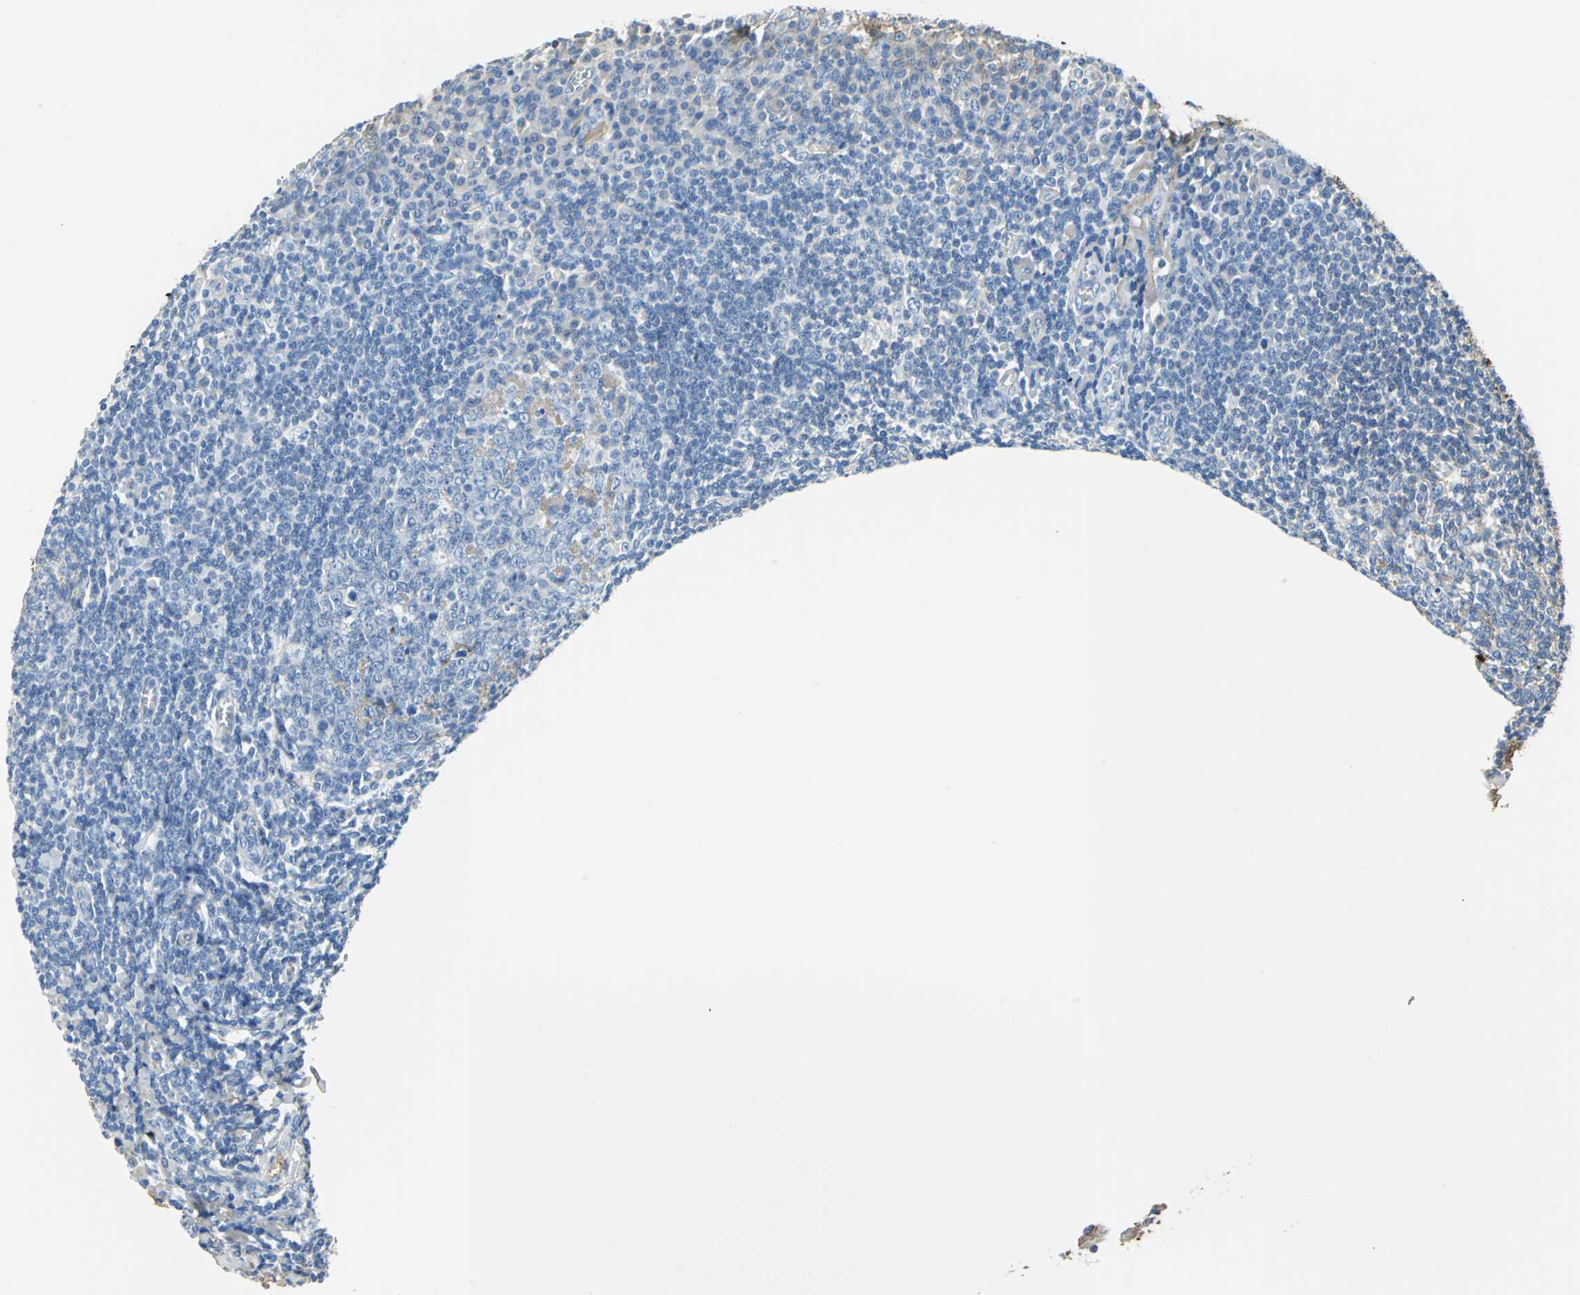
{"staining": {"intensity": "weak", "quantity": "25%-75%", "location": "cytoplasmic/membranous"}, "tissue": "tonsil", "cell_type": "Germinal center cells", "image_type": "normal", "snomed": [{"axis": "morphology", "description": "Normal tissue, NOS"}, {"axis": "topography", "description": "Tonsil"}], "caption": "A high-resolution photomicrograph shows immunohistochemistry (IHC) staining of unremarkable tonsil, which reveals weak cytoplasmic/membranous positivity in about 25%-75% of germinal center cells. (DAB IHC, brown staining for protein, blue staining for nuclei).", "gene": "ALB", "patient": {"sex": "male", "age": 31}}